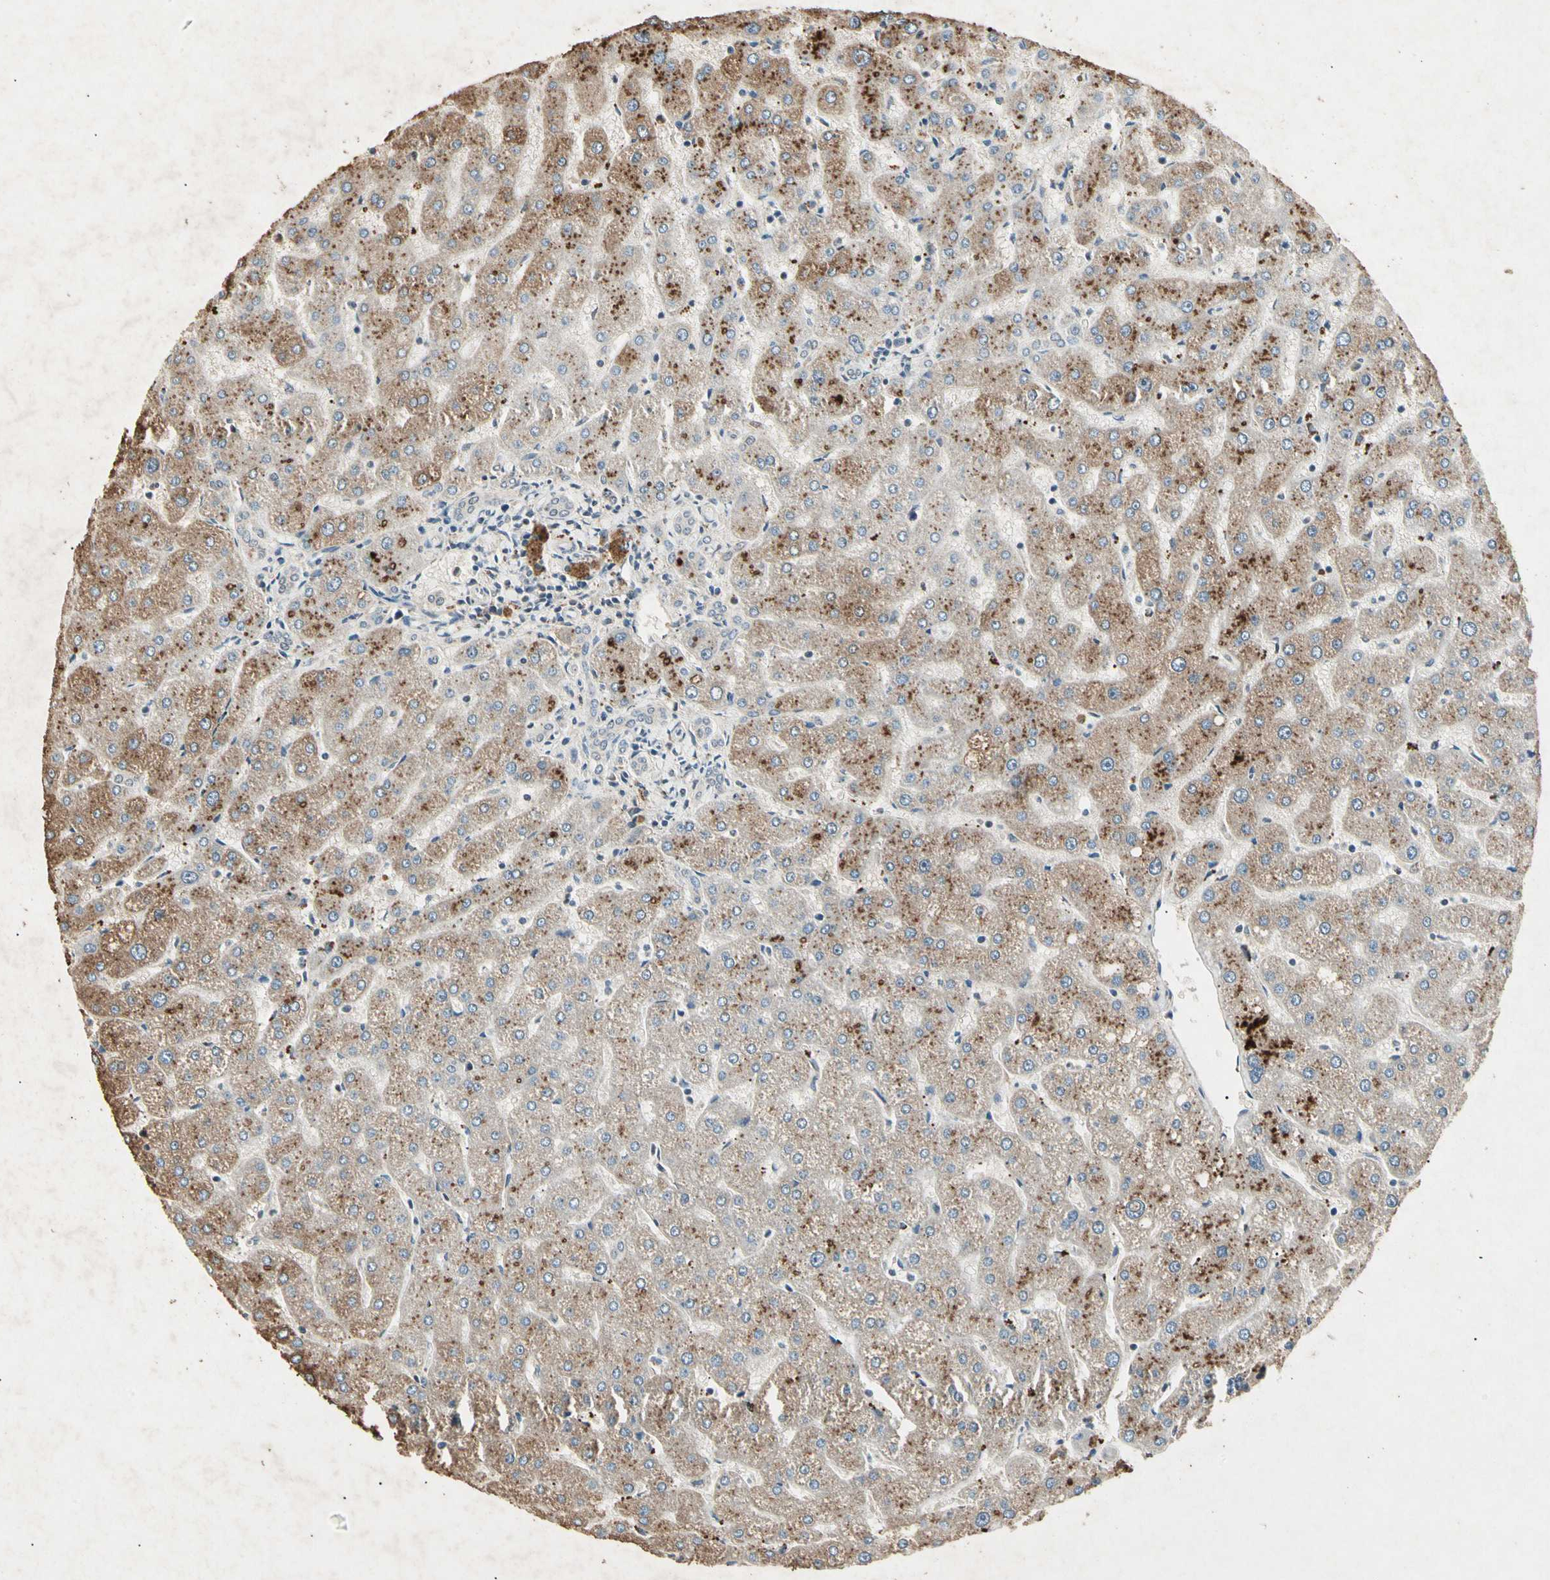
{"staining": {"intensity": "negative", "quantity": "none", "location": "none"}, "tissue": "liver", "cell_type": "Cholangiocytes", "image_type": "normal", "snomed": [{"axis": "morphology", "description": "Normal tissue, NOS"}, {"axis": "topography", "description": "Liver"}], "caption": "Immunohistochemistry (IHC) photomicrograph of unremarkable liver: liver stained with DAB displays no significant protein expression in cholangiocytes.", "gene": "CP", "patient": {"sex": "male", "age": 67}}